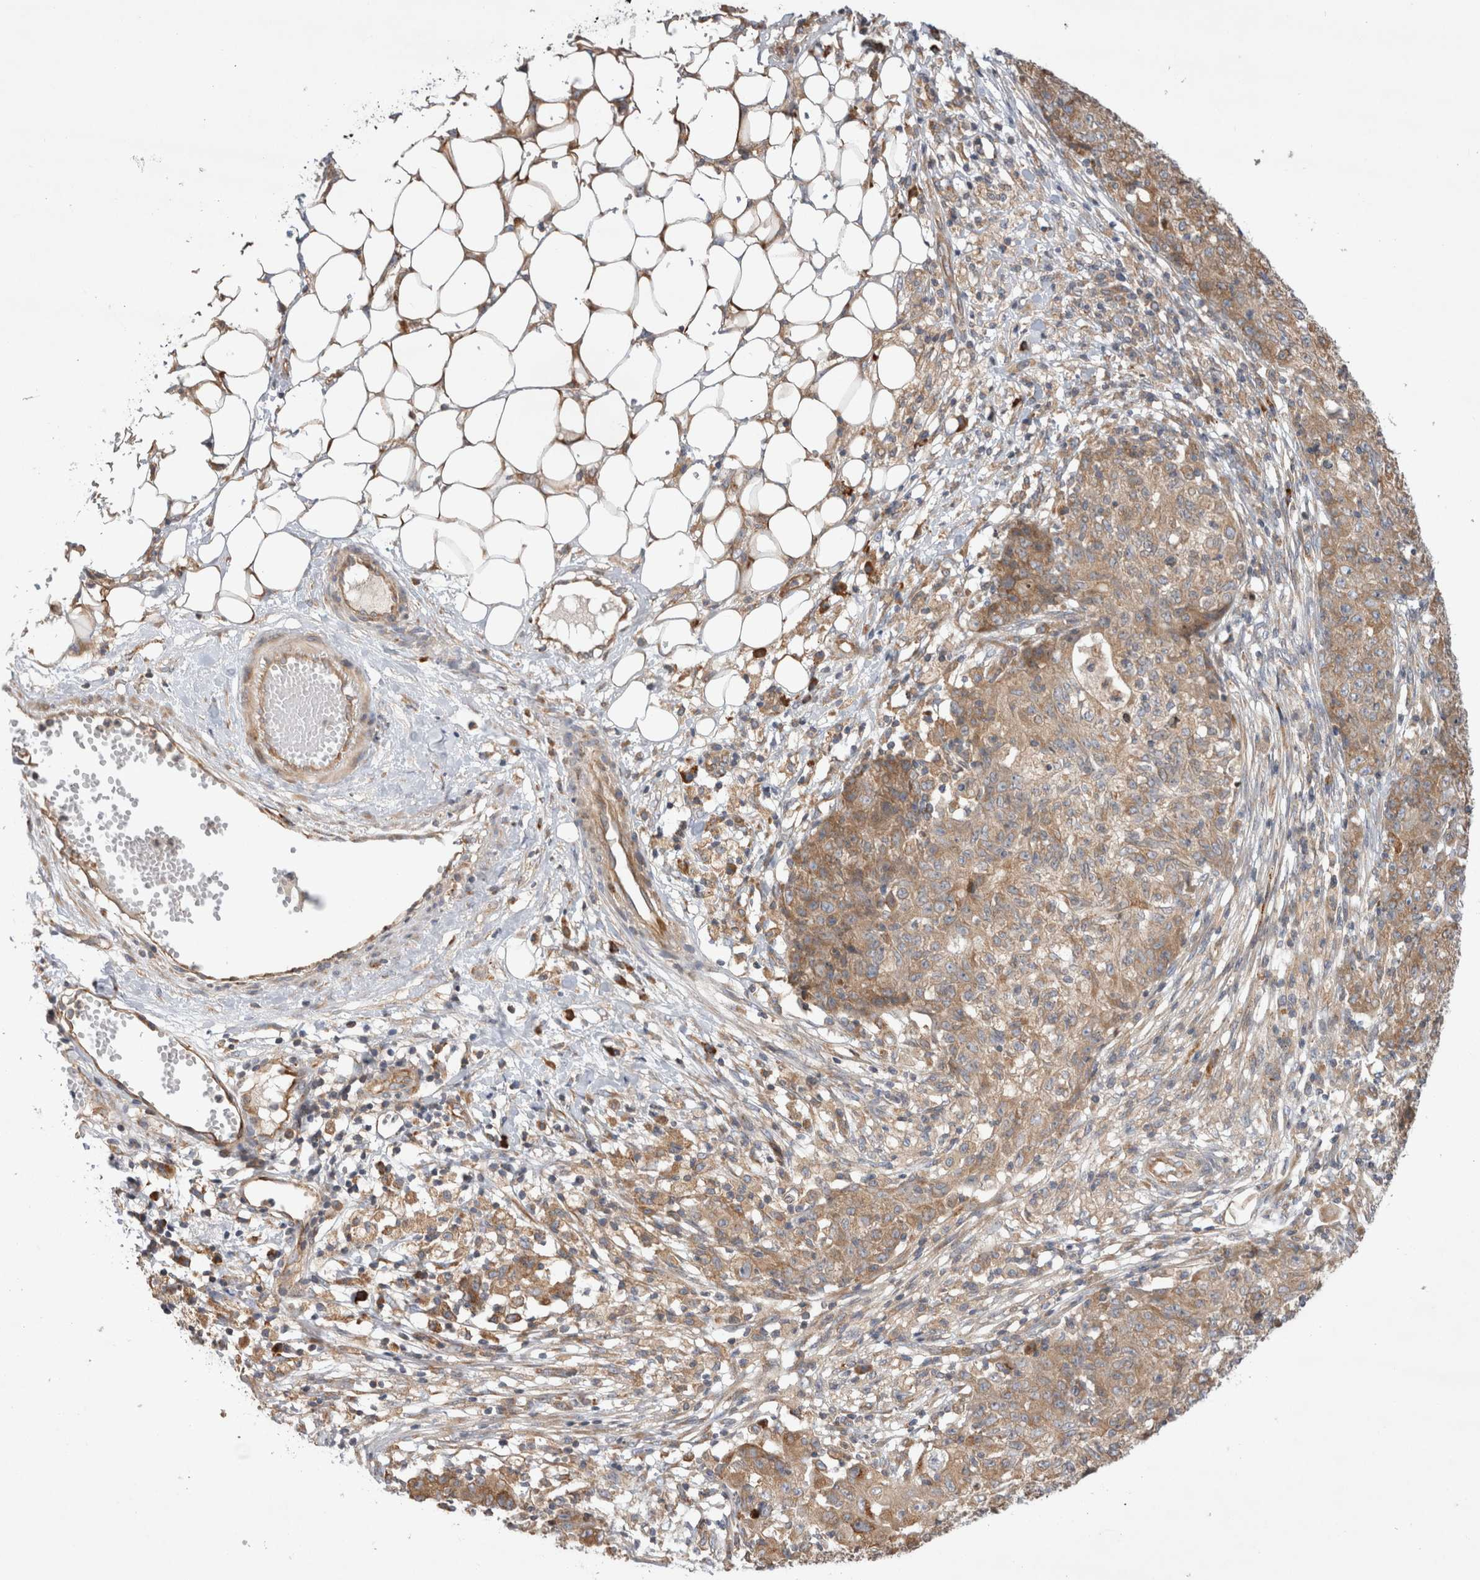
{"staining": {"intensity": "moderate", "quantity": ">75%", "location": "cytoplasmic/membranous"}, "tissue": "ovarian cancer", "cell_type": "Tumor cells", "image_type": "cancer", "snomed": [{"axis": "morphology", "description": "Carcinoma, endometroid"}, {"axis": "topography", "description": "Ovary"}], "caption": "This is a micrograph of immunohistochemistry (IHC) staining of ovarian cancer, which shows moderate positivity in the cytoplasmic/membranous of tumor cells.", "gene": "PDCD10", "patient": {"sex": "female", "age": 42}}